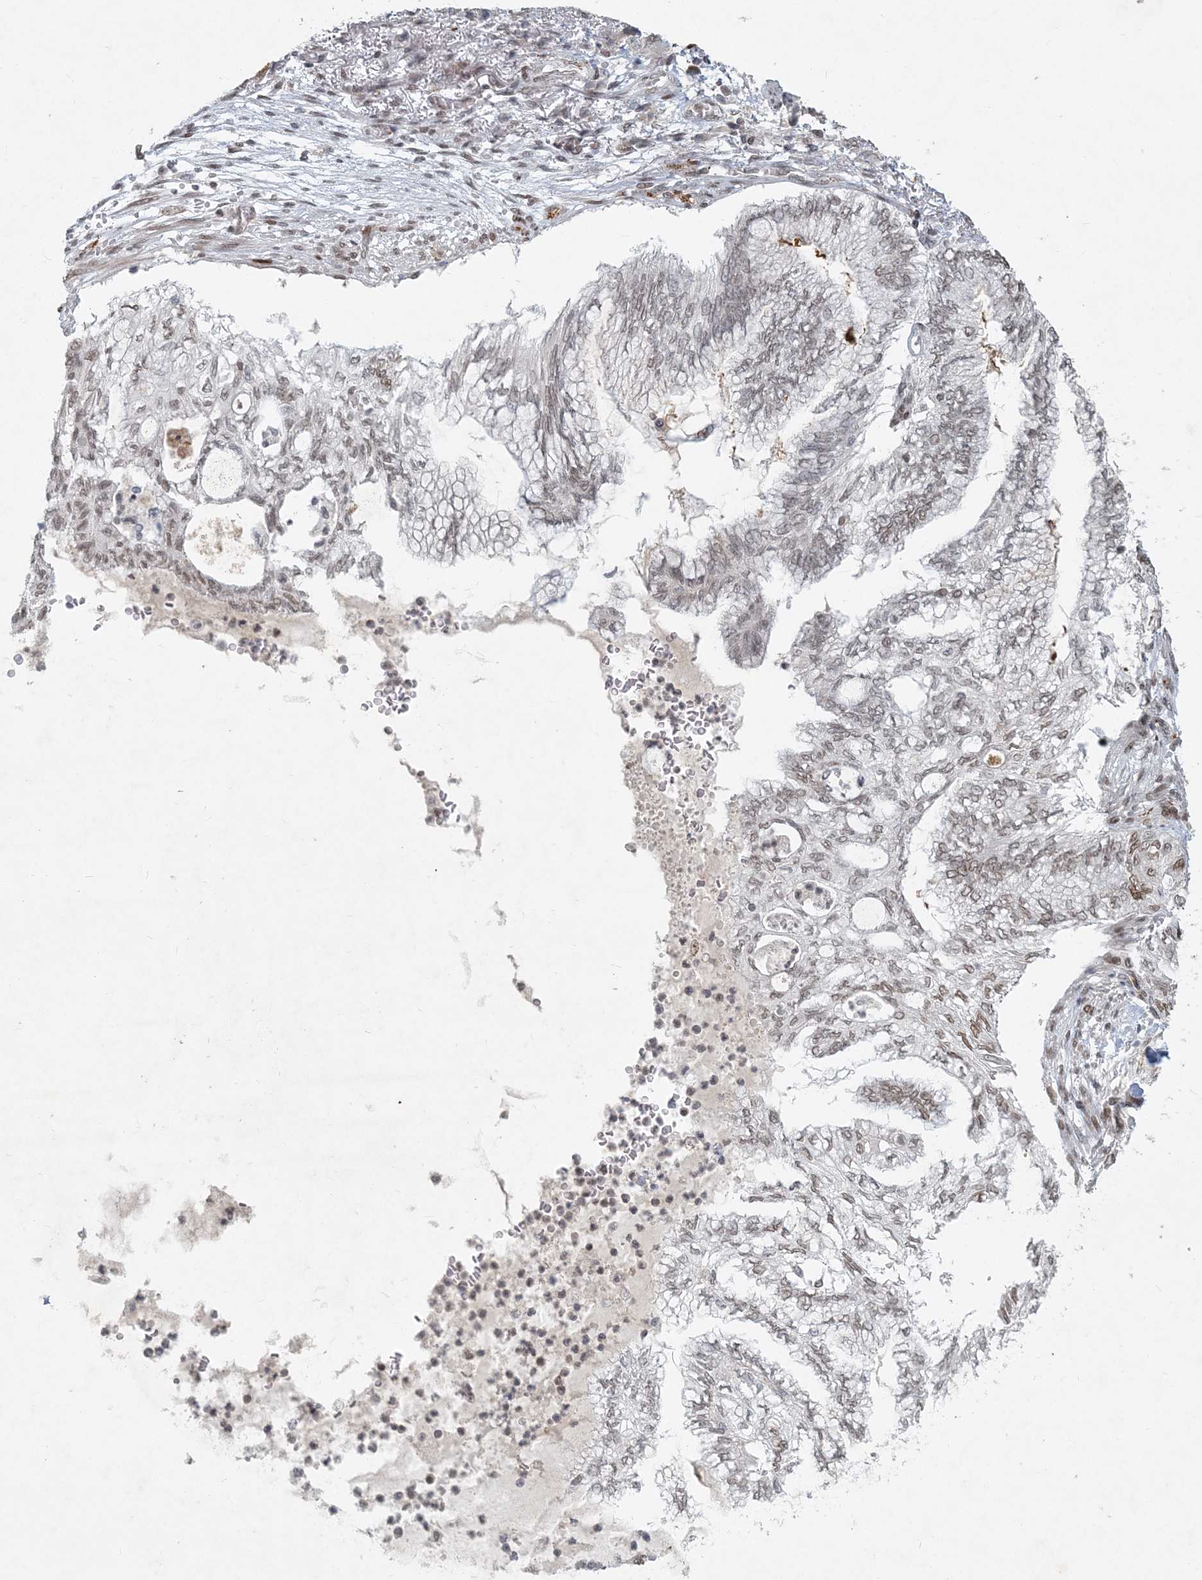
{"staining": {"intensity": "weak", "quantity": "25%-75%", "location": "nuclear"}, "tissue": "lung cancer", "cell_type": "Tumor cells", "image_type": "cancer", "snomed": [{"axis": "morphology", "description": "Adenocarcinoma, NOS"}, {"axis": "topography", "description": "Lung"}], "caption": "The immunohistochemical stain labels weak nuclear positivity in tumor cells of adenocarcinoma (lung) tissue. Ihc stains the protein in brown and the nuclei are stained blue.", "gene": "BAZ1B", "patient": {"sex": "female", "age": 70}}